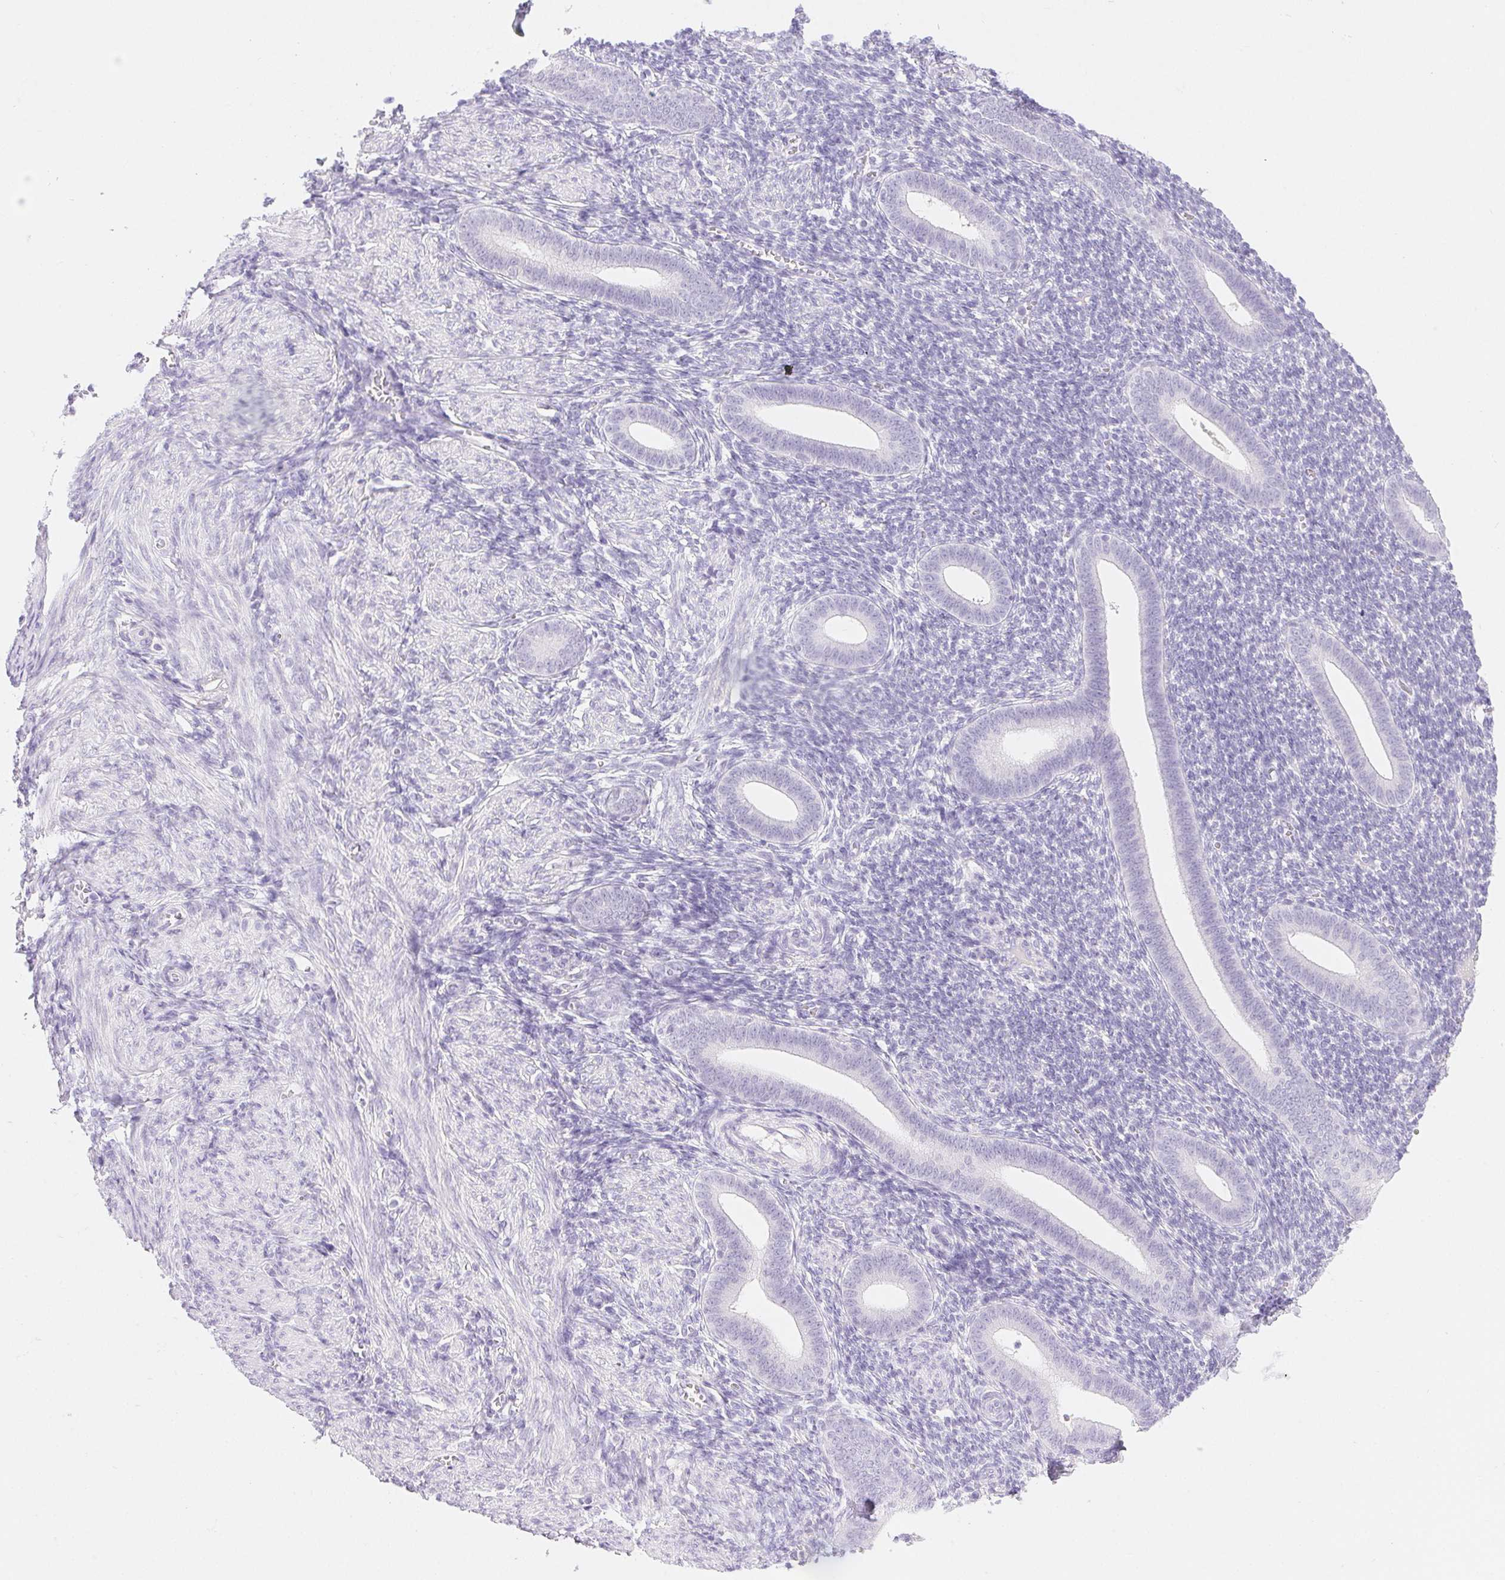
{"staining": {"intensity": "negative", "quantity": "none", "location": "none"}, "tissue": "endometrium", "cell_type": "Cells in endometrial stroma", "image_type": "normal", "snomed": [{"axis": "morphology", "description": "Normal tissue, NOS"}, {"axis": "topography", "description": "Endometrium"}], "caption": "The histopathology image shows no significant expression in cells in endometrial stroma of endometrium. Brightfield microscopy of immunohistochemistry stained with DAB (brown) and hematoxylin (blue), captured at high magnification.", "gene": "CLDN16", "patient": {"sex": "female", "age": 25}}